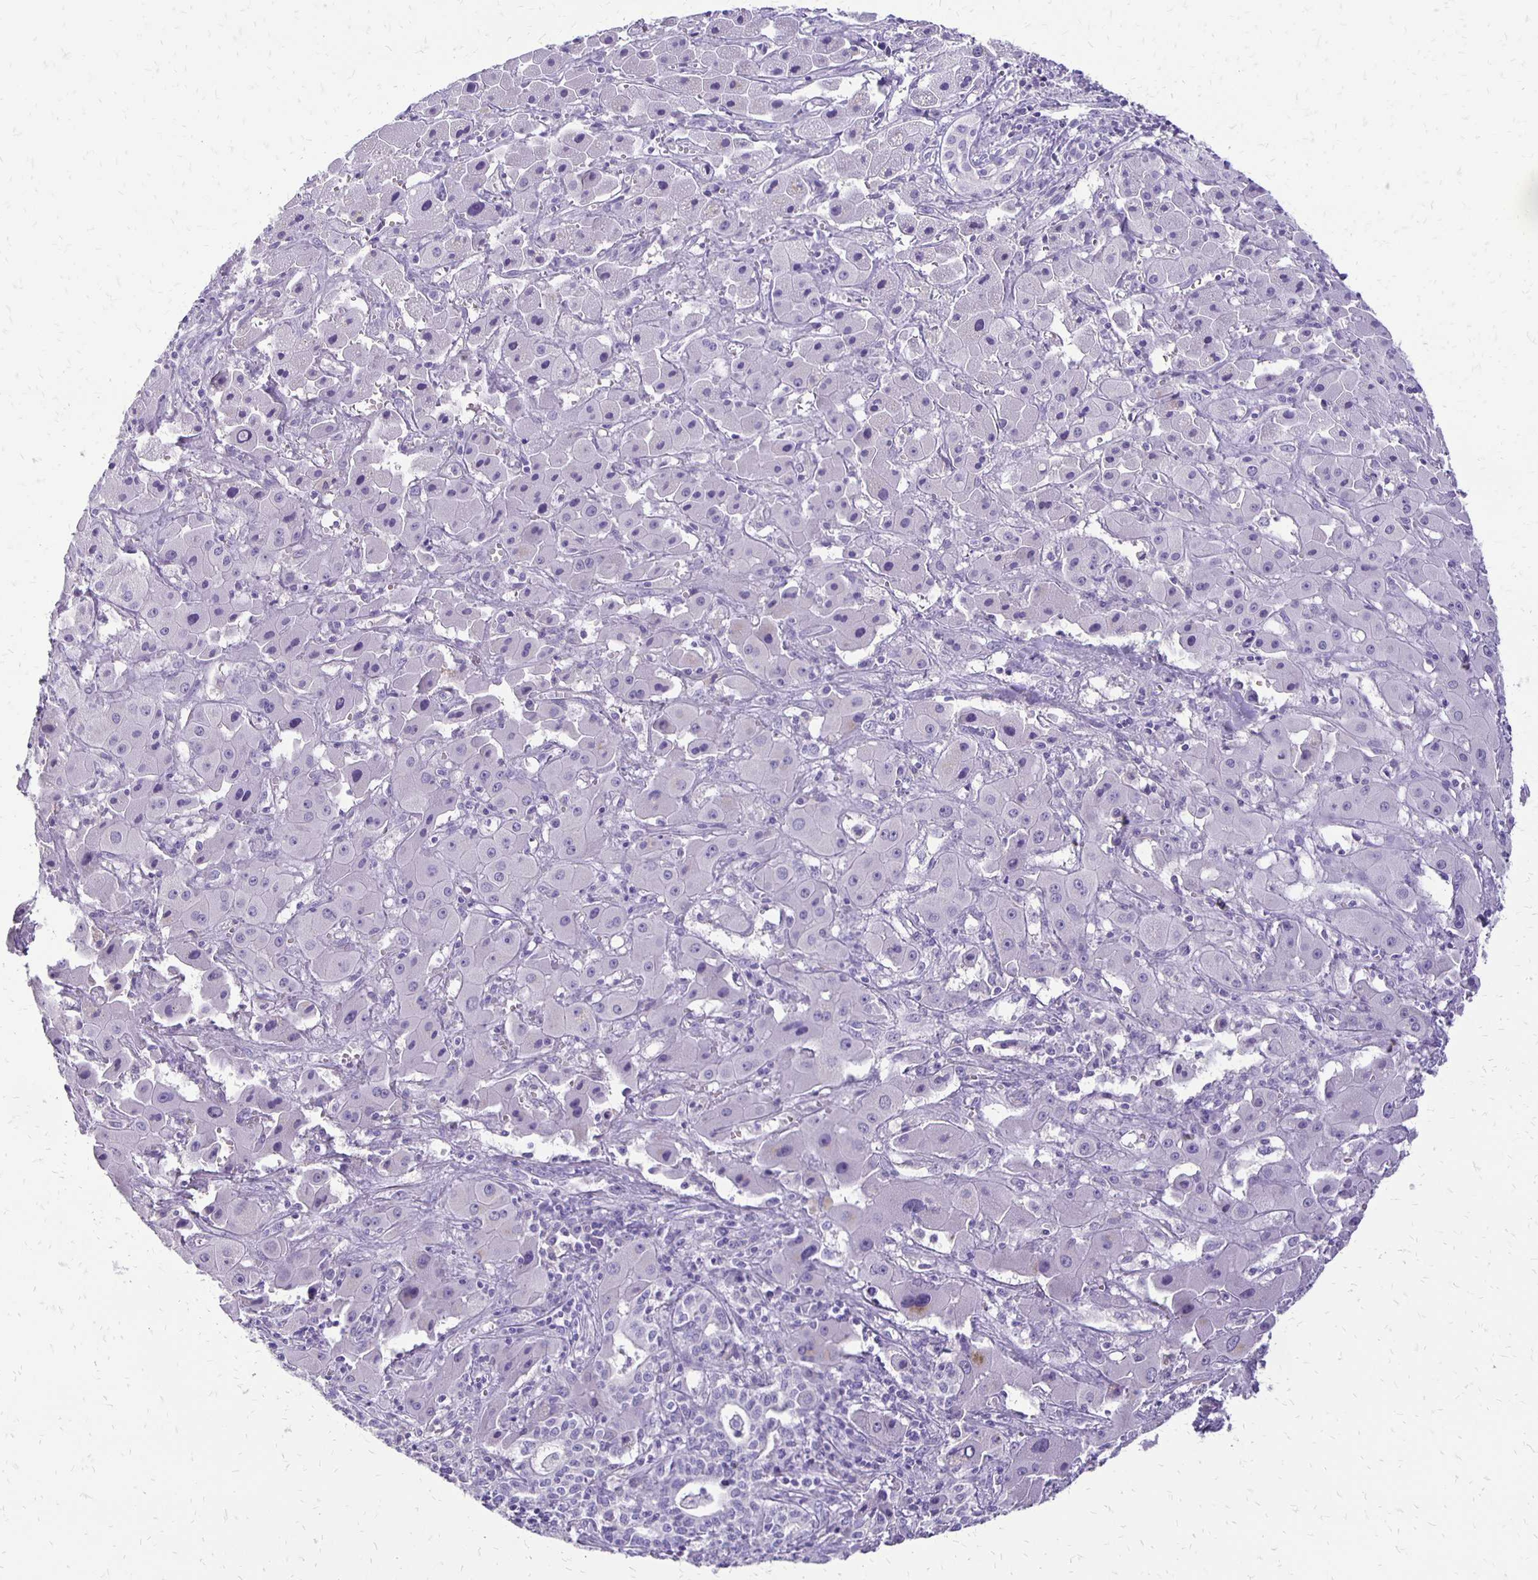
{"staining": {"intensity": "negative", "quantity": "none", "location": "none"}, "tissue": "liver cancer", "cell_type": "Tumor cells", "image_type": "cancer", "snomed": [{"axis": "morphology", "description": "Cholangiocarcinoma"}, {"axis": "topography", "description": "Liver"}], "caption": "Tumor cells are negative for protein expression in human liver cancer (cholangiocarcinoma).", "gene": "ANKRD45", "patient": {"sex": "female", "age": 61}}